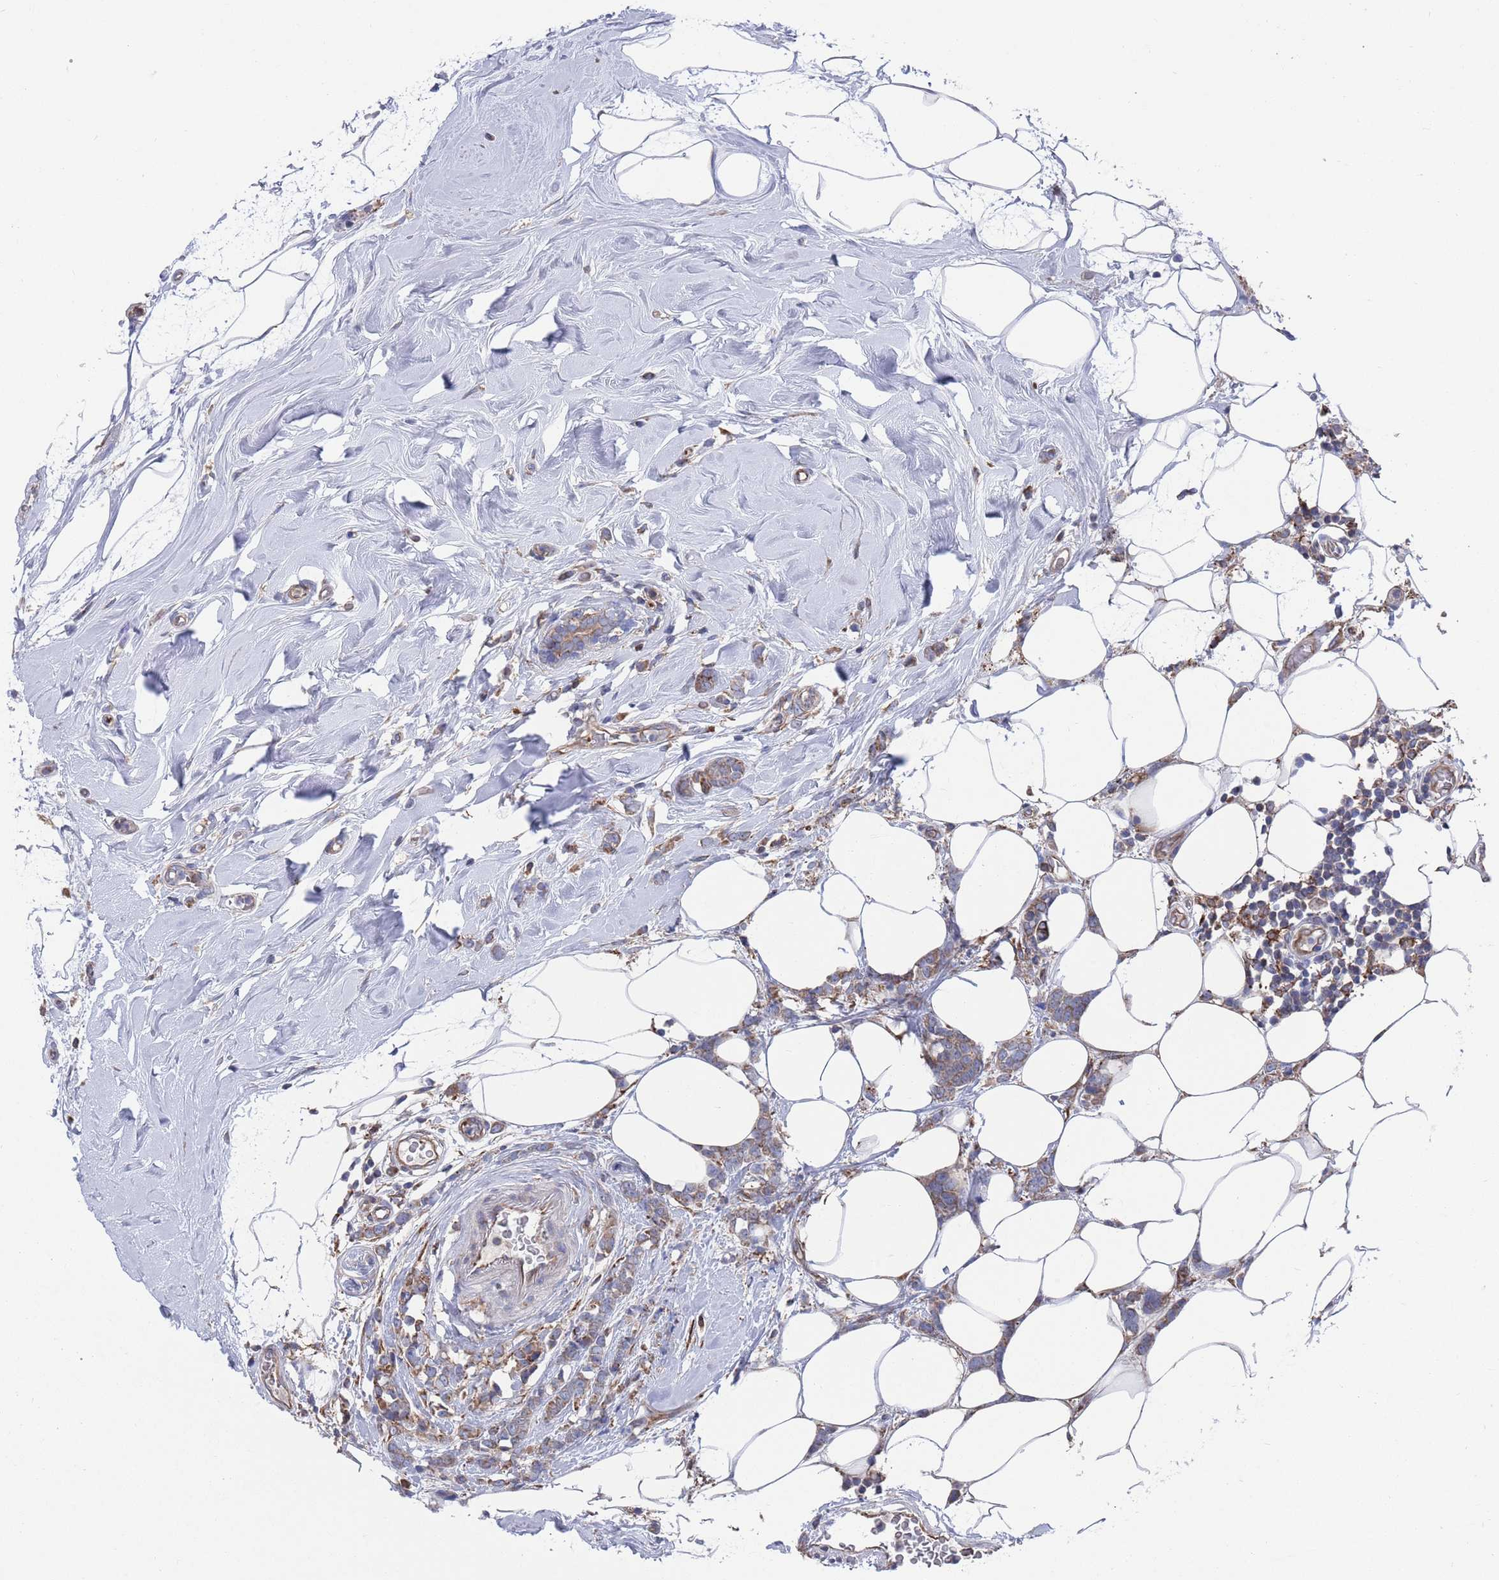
{"staining": {"intensity": "weak", "quantity": ">75%", "location": "cytoplasmic/membranous"}, "tissue": "breast cancer", "cell_type": "Tumor cells", "image_type": "cancer", "snomed": [{"axis": "morphology", "description": "Lobular carcinoma"}, {"axis": "topography", "description": "Breast"}], "caption": "Protein expression analysis of human breast cancer reveals weak cytoplasmic/membranous expression in approximately >75% of tumor cells.", "gene": "GID8", "patient": {"sex": "female", "age": 58}}